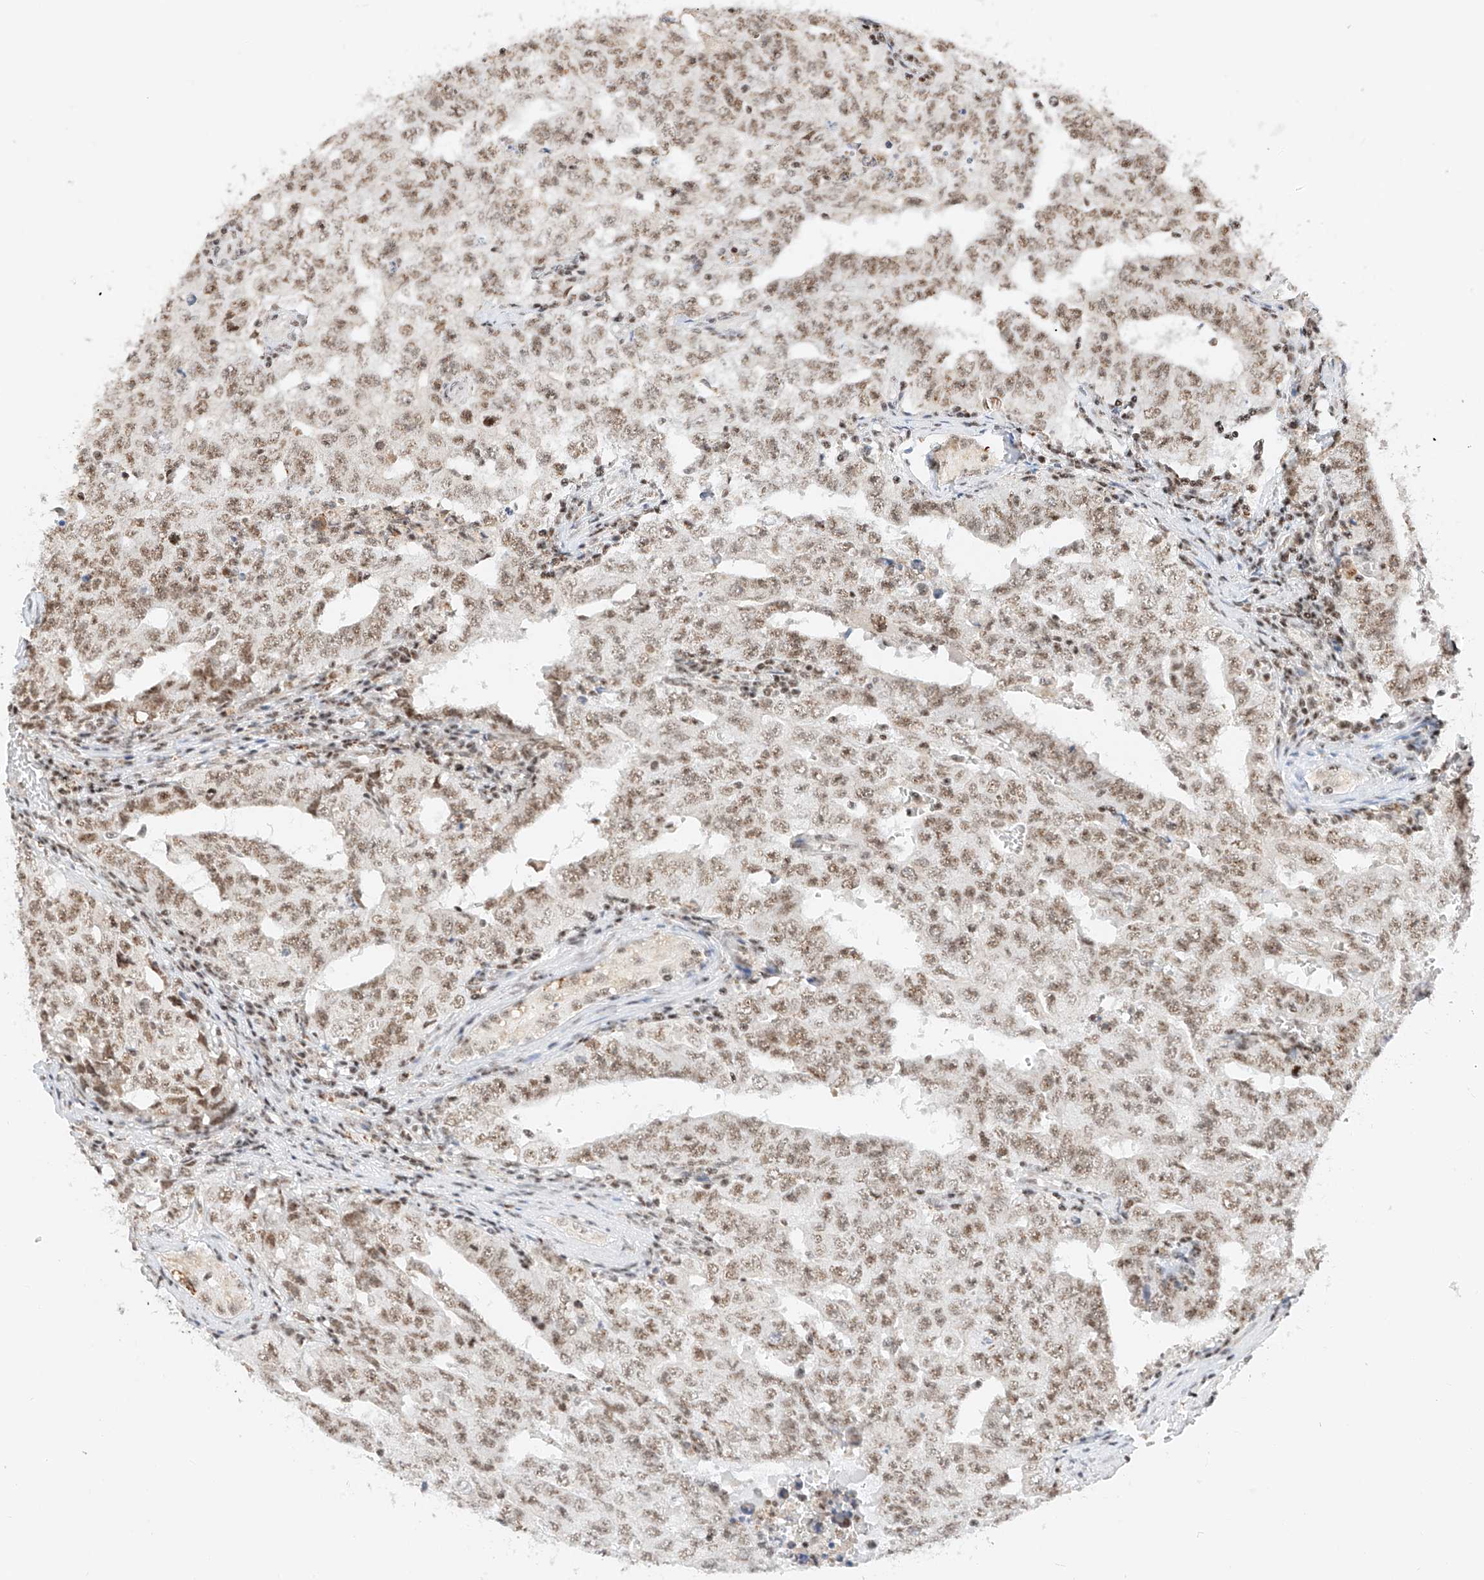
{"staining": {"intensity": "moderate", "quantity": ">75%", "location": "nuclear"}, "tissue": "testis cancer", "cell_type": "Tumor cells", "image_type": "cancer", "snomed": [{"axis": "morphology", "description": "Carcinoma, Embryonal, NOS"}, {"axis": "topography", "description": "Testis"}], "caption": "Immunohistochemical staining of testis embryonal carcinoma shows medium levels of moderate nuclear expression in about >75% of tumor cells.", "gene": "NRF1", "patient": {"sex": "male", "age": 26}}